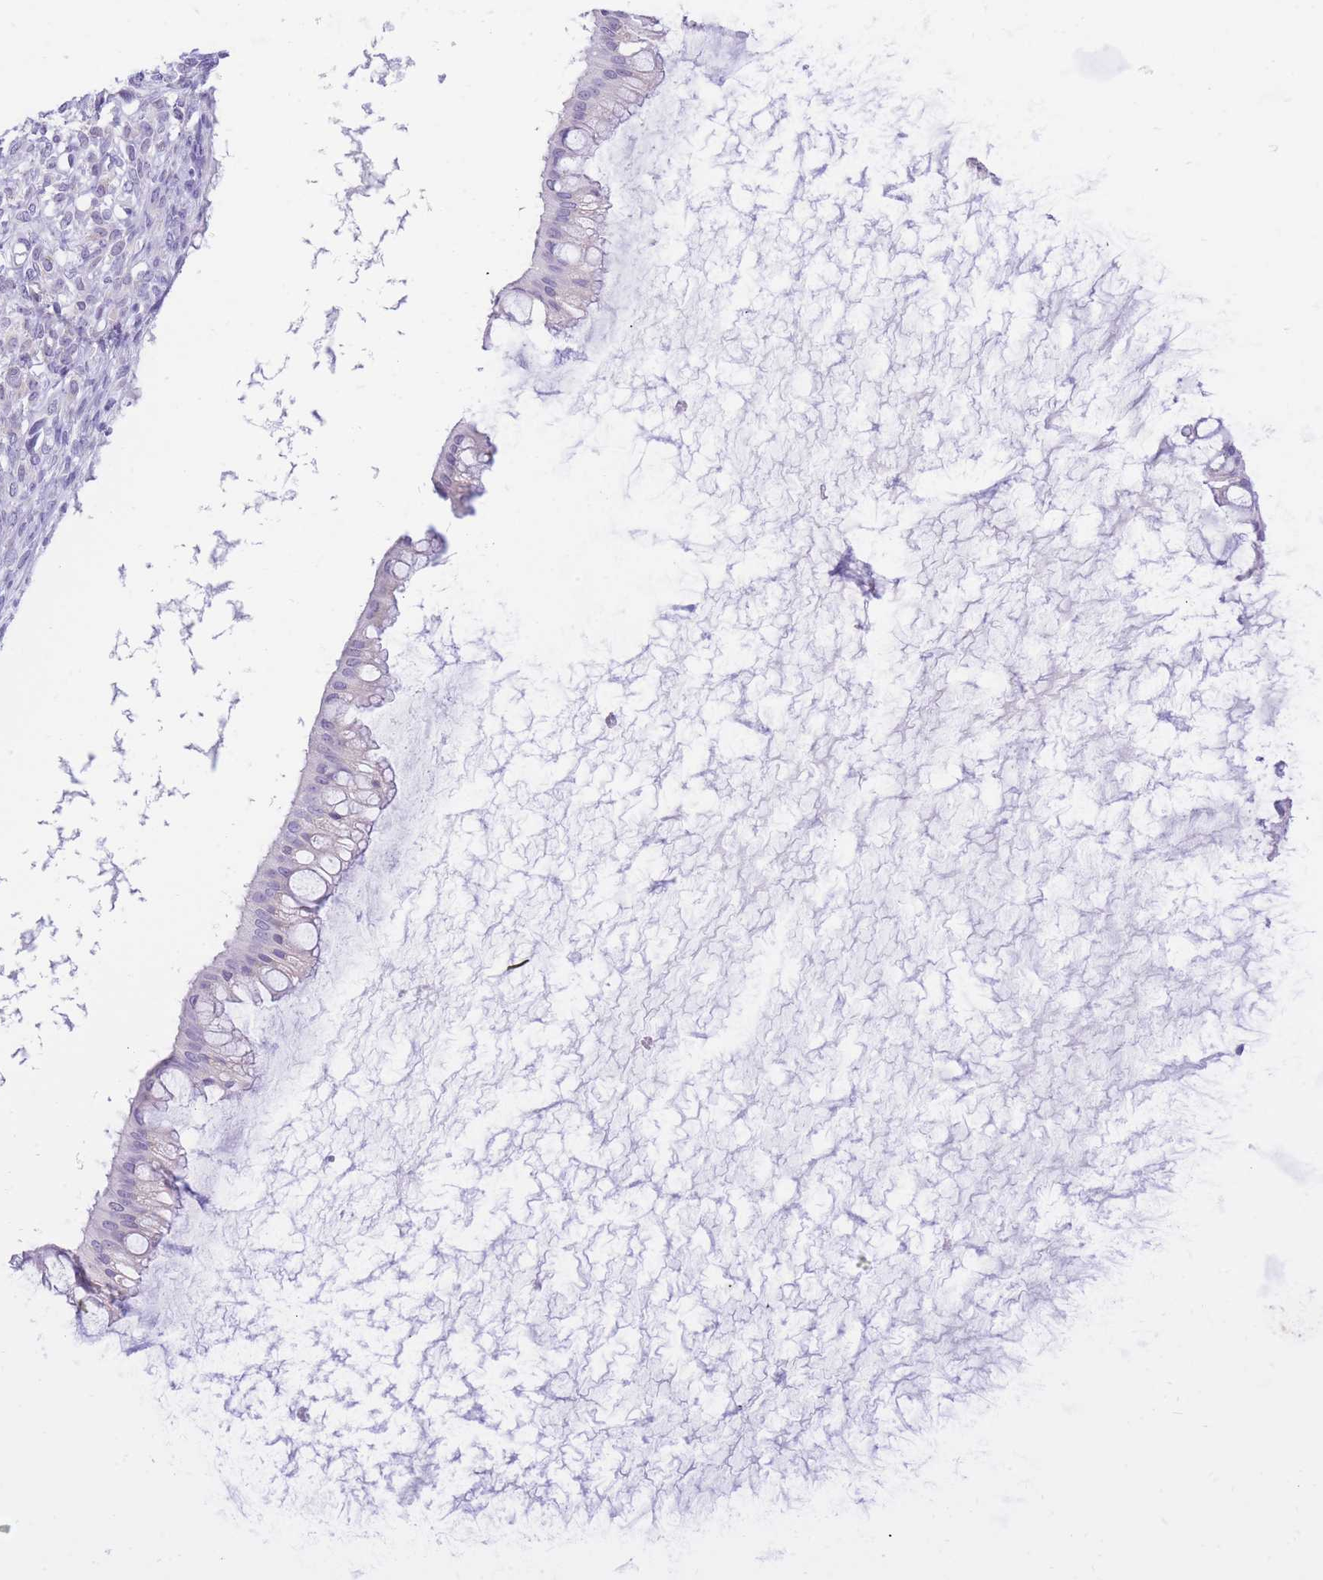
{"staining": {"intensity": "negative", "quantity": "none", "location": "none"}, "tissue": "ovarian cancer", "cell_type": "Tumor cells", "image_type": "cancer", "snomed": [{"axis": "morphology", "description": "Cystadenocarcinoma, mucinous, NOS"}, {"axis": "topography", "description": "Ovary"}], "caption": "IHC of human ovarian mucinous cystadenocarcinoma exhibits no staining in tumor cells.", "gene": "SSUH2", "patient": {"sex": "female", "age": 73}}